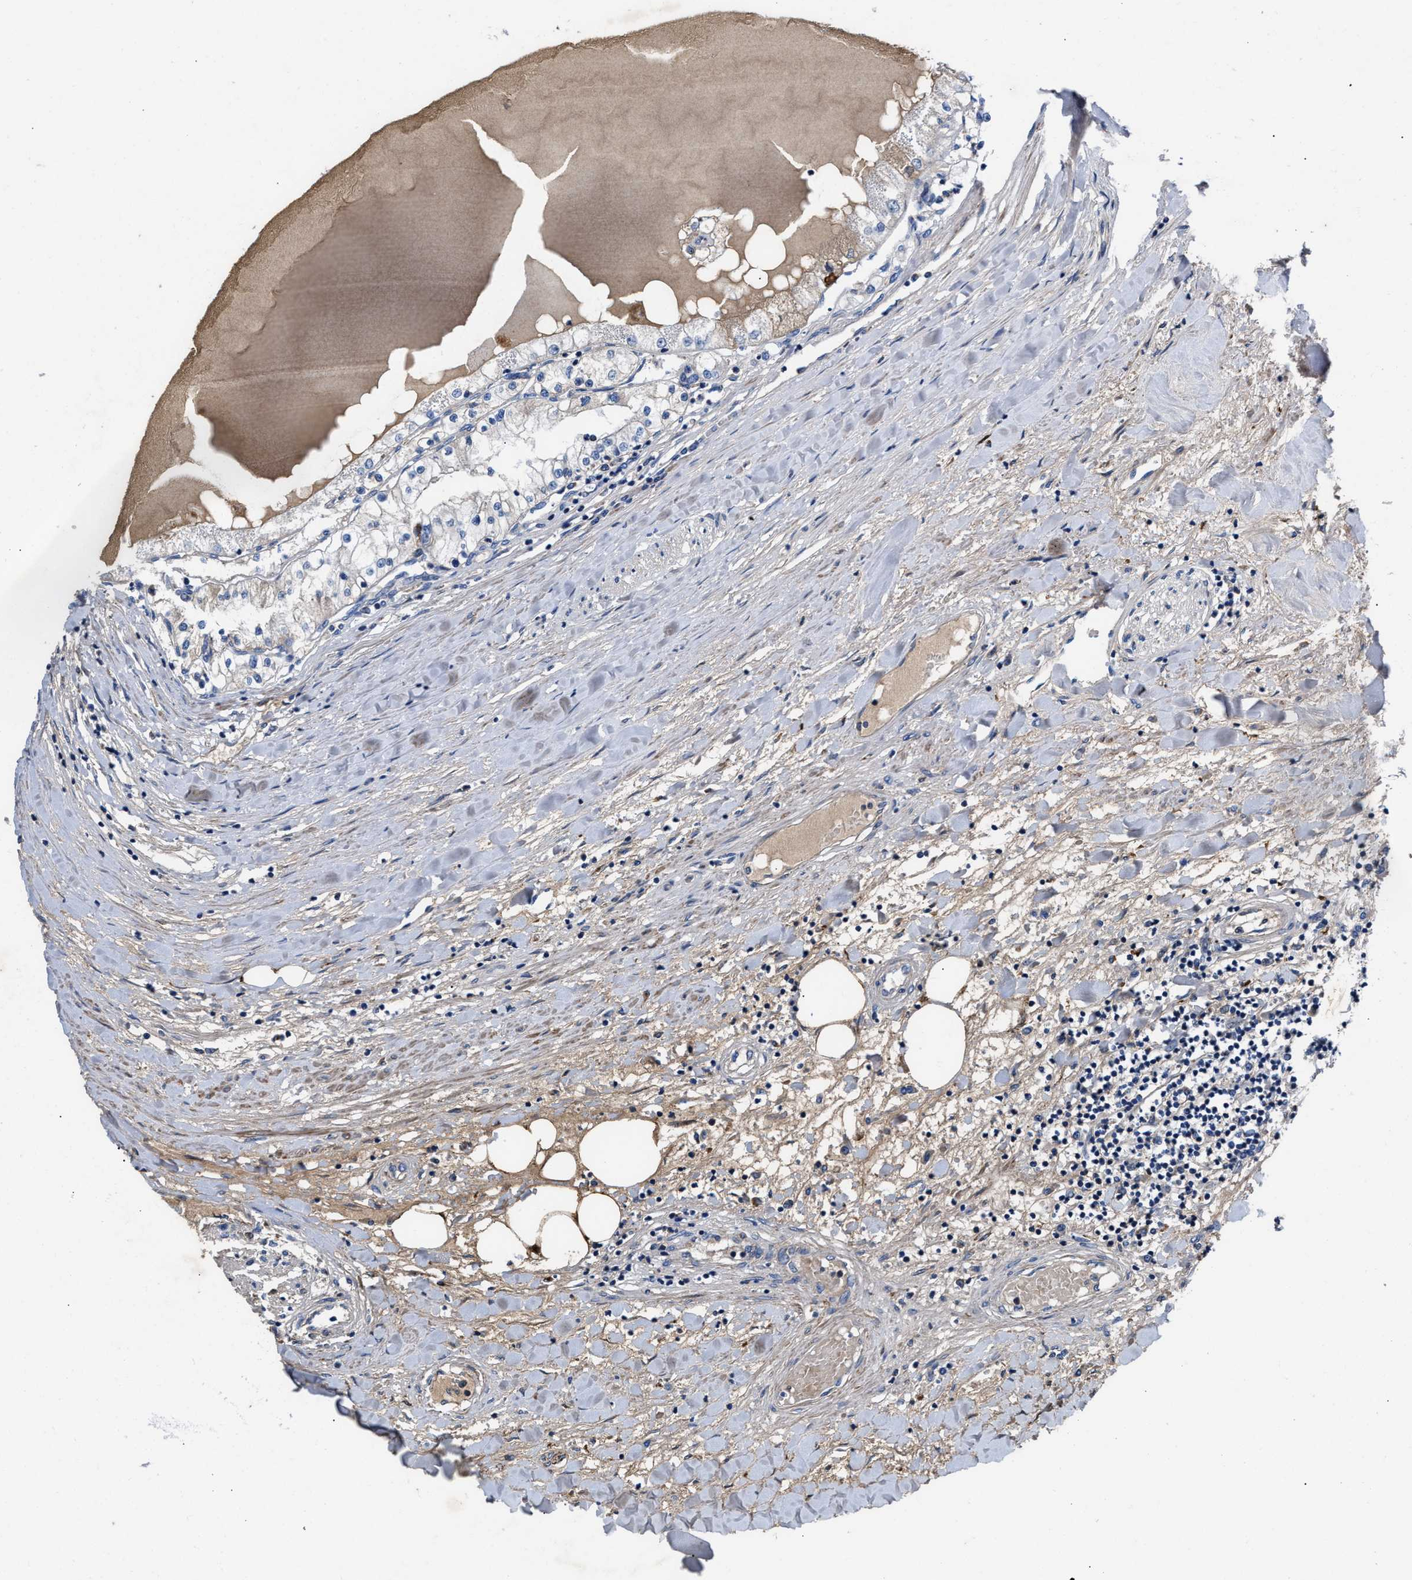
{"staining": {"intensity": "weak", "quantity": "<25%", "location": "cytoplasmic/membranous"}, "tissue": "renal cancer", "cell_type": "Tumor cells", "image_type": "cancer", "snomed": [{"axis": "morphology", "description": "Adenocarcinoma, NOS"}, {"axis": "topography", "description": "Kidney"}], "caption": "This micrograph is of renal cancer stained with immunohistochemistry (IHC) to label a protein in brown with the nuclei are counter-stained blue. There is no expression in tumor cells.", "gene": "CCDC171", "patient": {"sex": "male", "age": 68}}